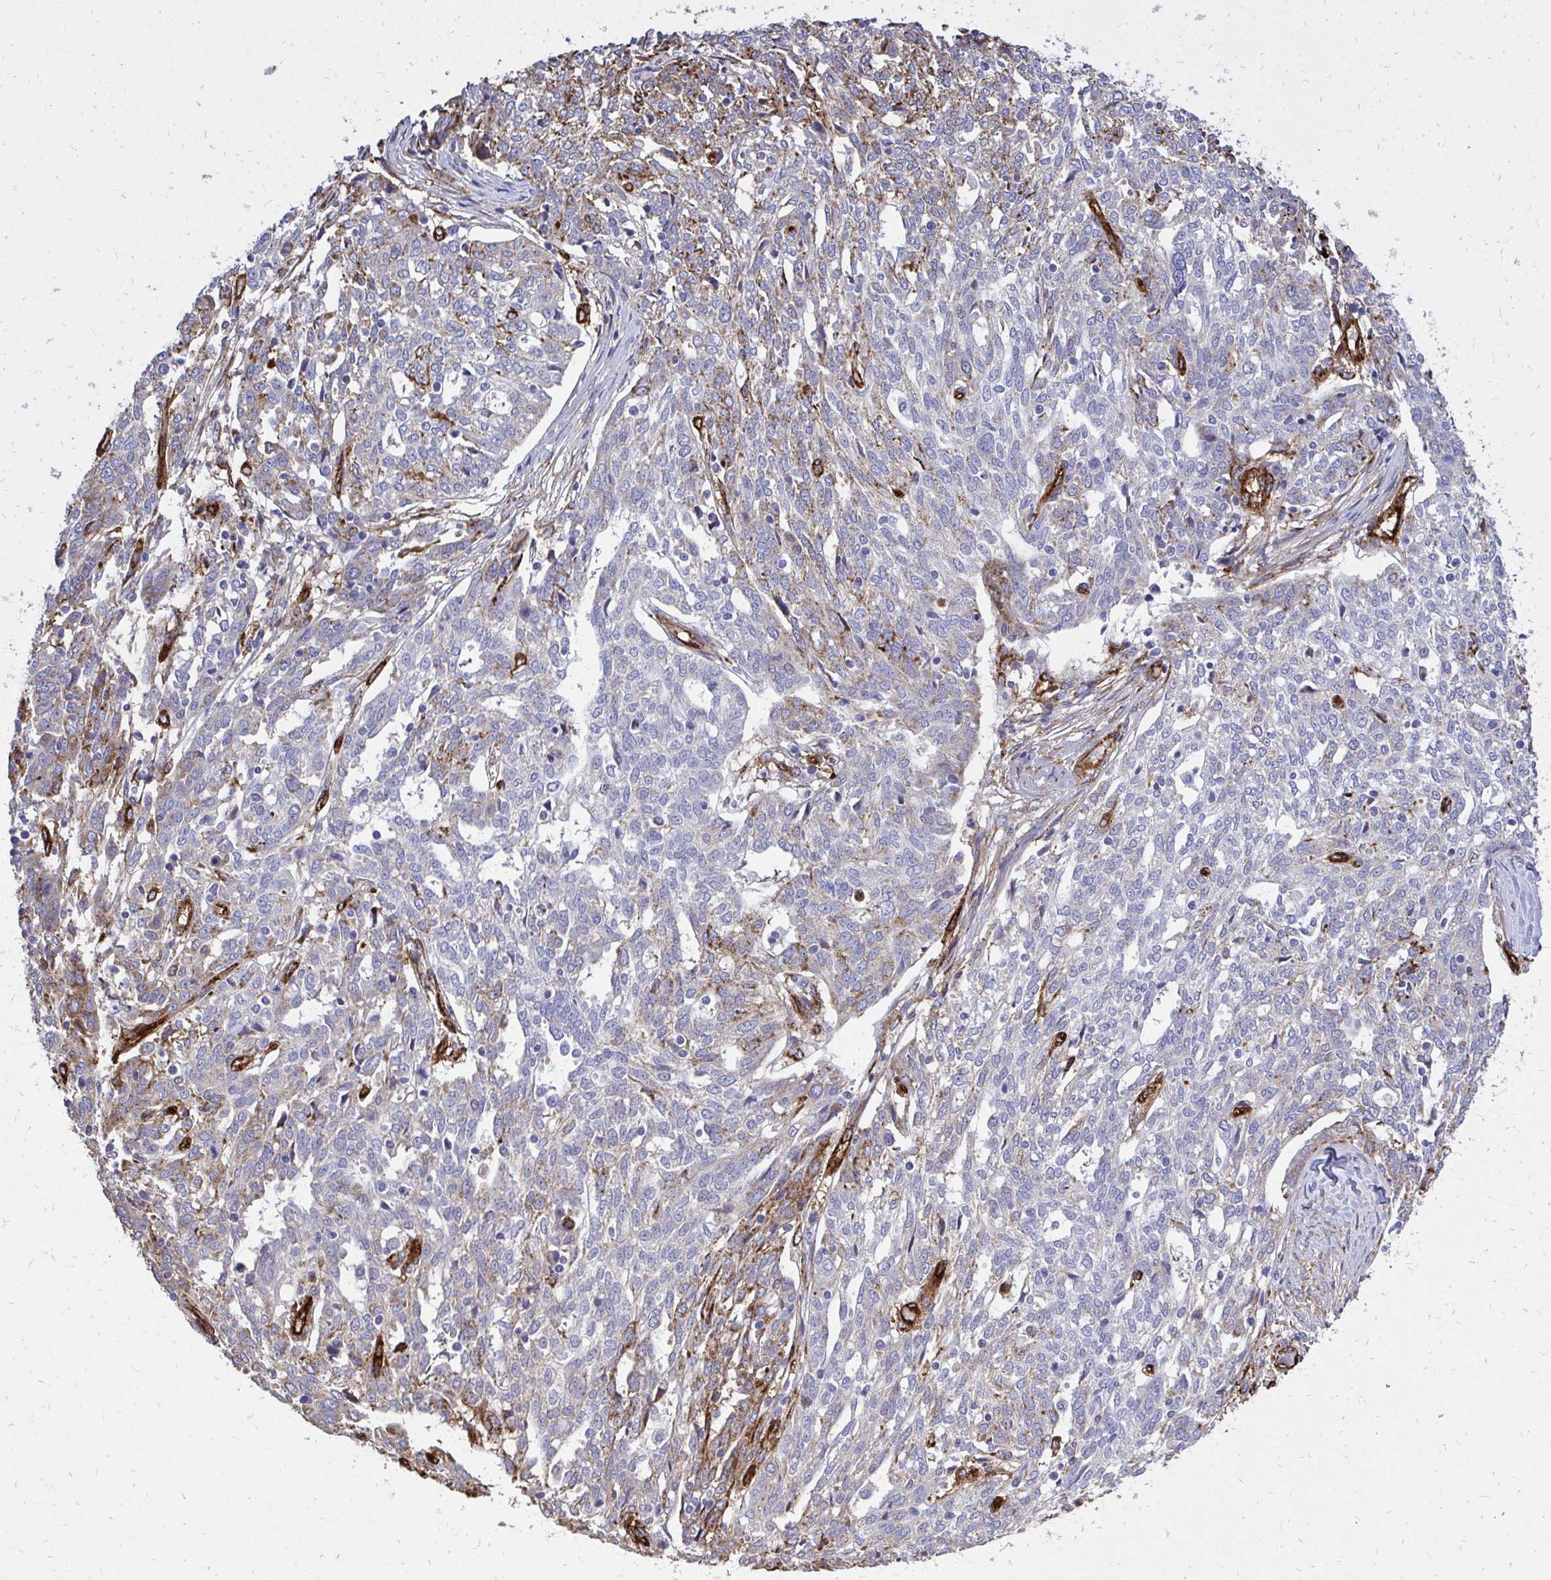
{"staining": {"intensity": "moderate", "quantity": "<25%", "location": "cytoplasmic/membranous"}, "tissue": "ovarian cancer", "cell_type": "Tumor cells", "image_type": "cancer", "snomed": [{"axis": "morphology", "description": "Cystadenocarcinoma, serous, NOS"}, {"axis": "topography", "description": "Ovary"}], "caption": "Immunohistochemical staining of human ovarian cancer (serous cystadenocarcinoma) demonstrates low levels of moderate cytoplasmic/membranous protein expression in about <25% of tumor cells.", "gene": "MARCKSL1", "patient": {"sex": "female", "age": 67}}